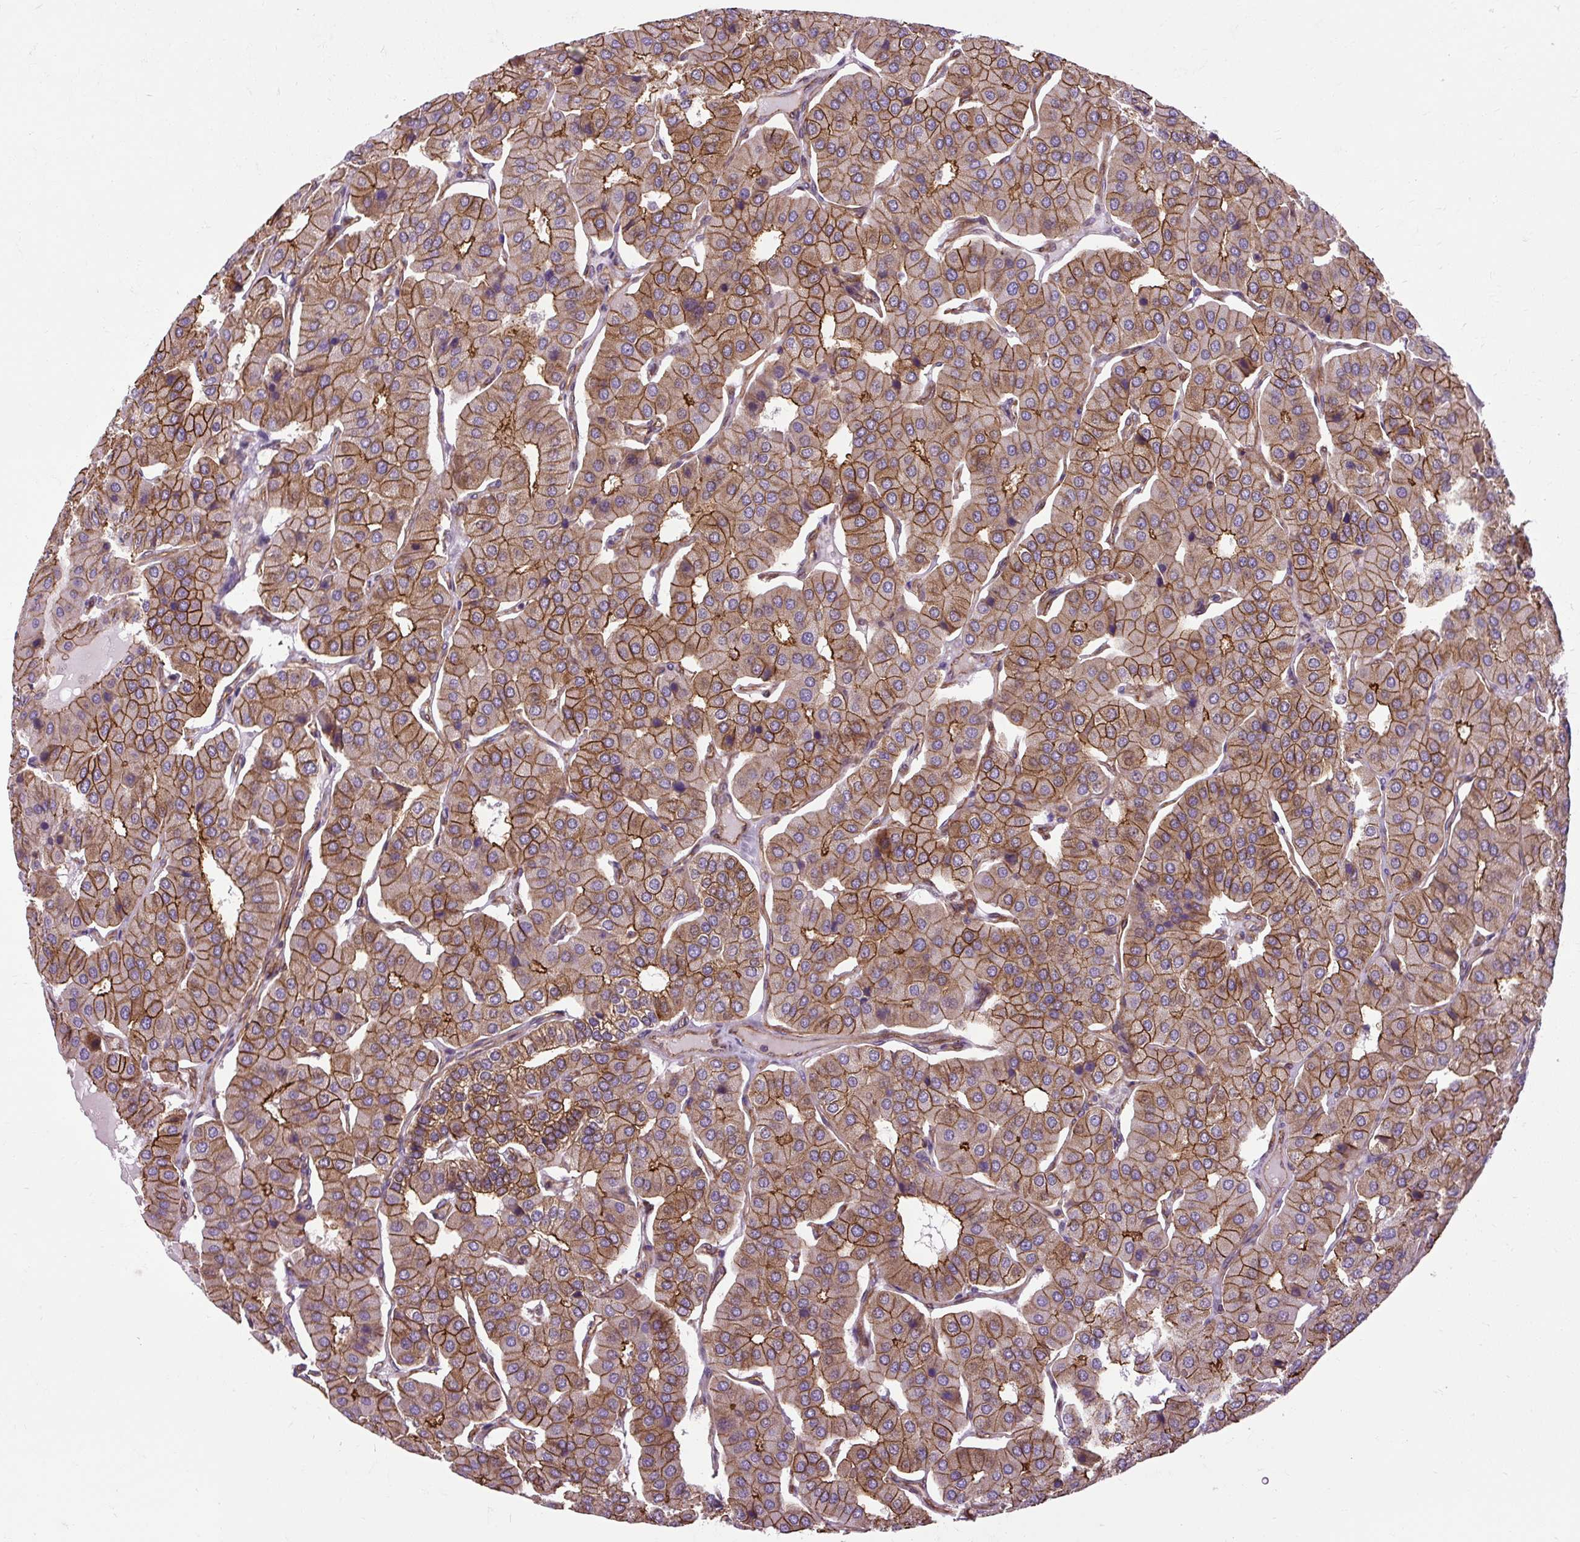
{"staining": {"intensity": "moderate", "quantity": ">75%", "location": "cytoplasmic/membranous"}, "tissue": "parathyroid gland", "cell_type": "Glandular cells", "image_type": "normal", "snomed": [{"axis": "morphology", "description": "Normal tissue, NOS"}, {"axis": "morphology", "description": "Adenoma, NOS"}, {"axis": "topography", "description": "Parathyroid gland"}], "caption": "DAB immunohistochemical staining of normal parathyroid gland demonstrates moderate cytoplasmic/membranous protein positivity in about >75% of glandular cells. (DAB (3,3'-diaminobenzidine) IHC with brightfield microscopy, high magnification).", "gene": "CCDC93", "patient": {"sex": "female", "age": 86}}